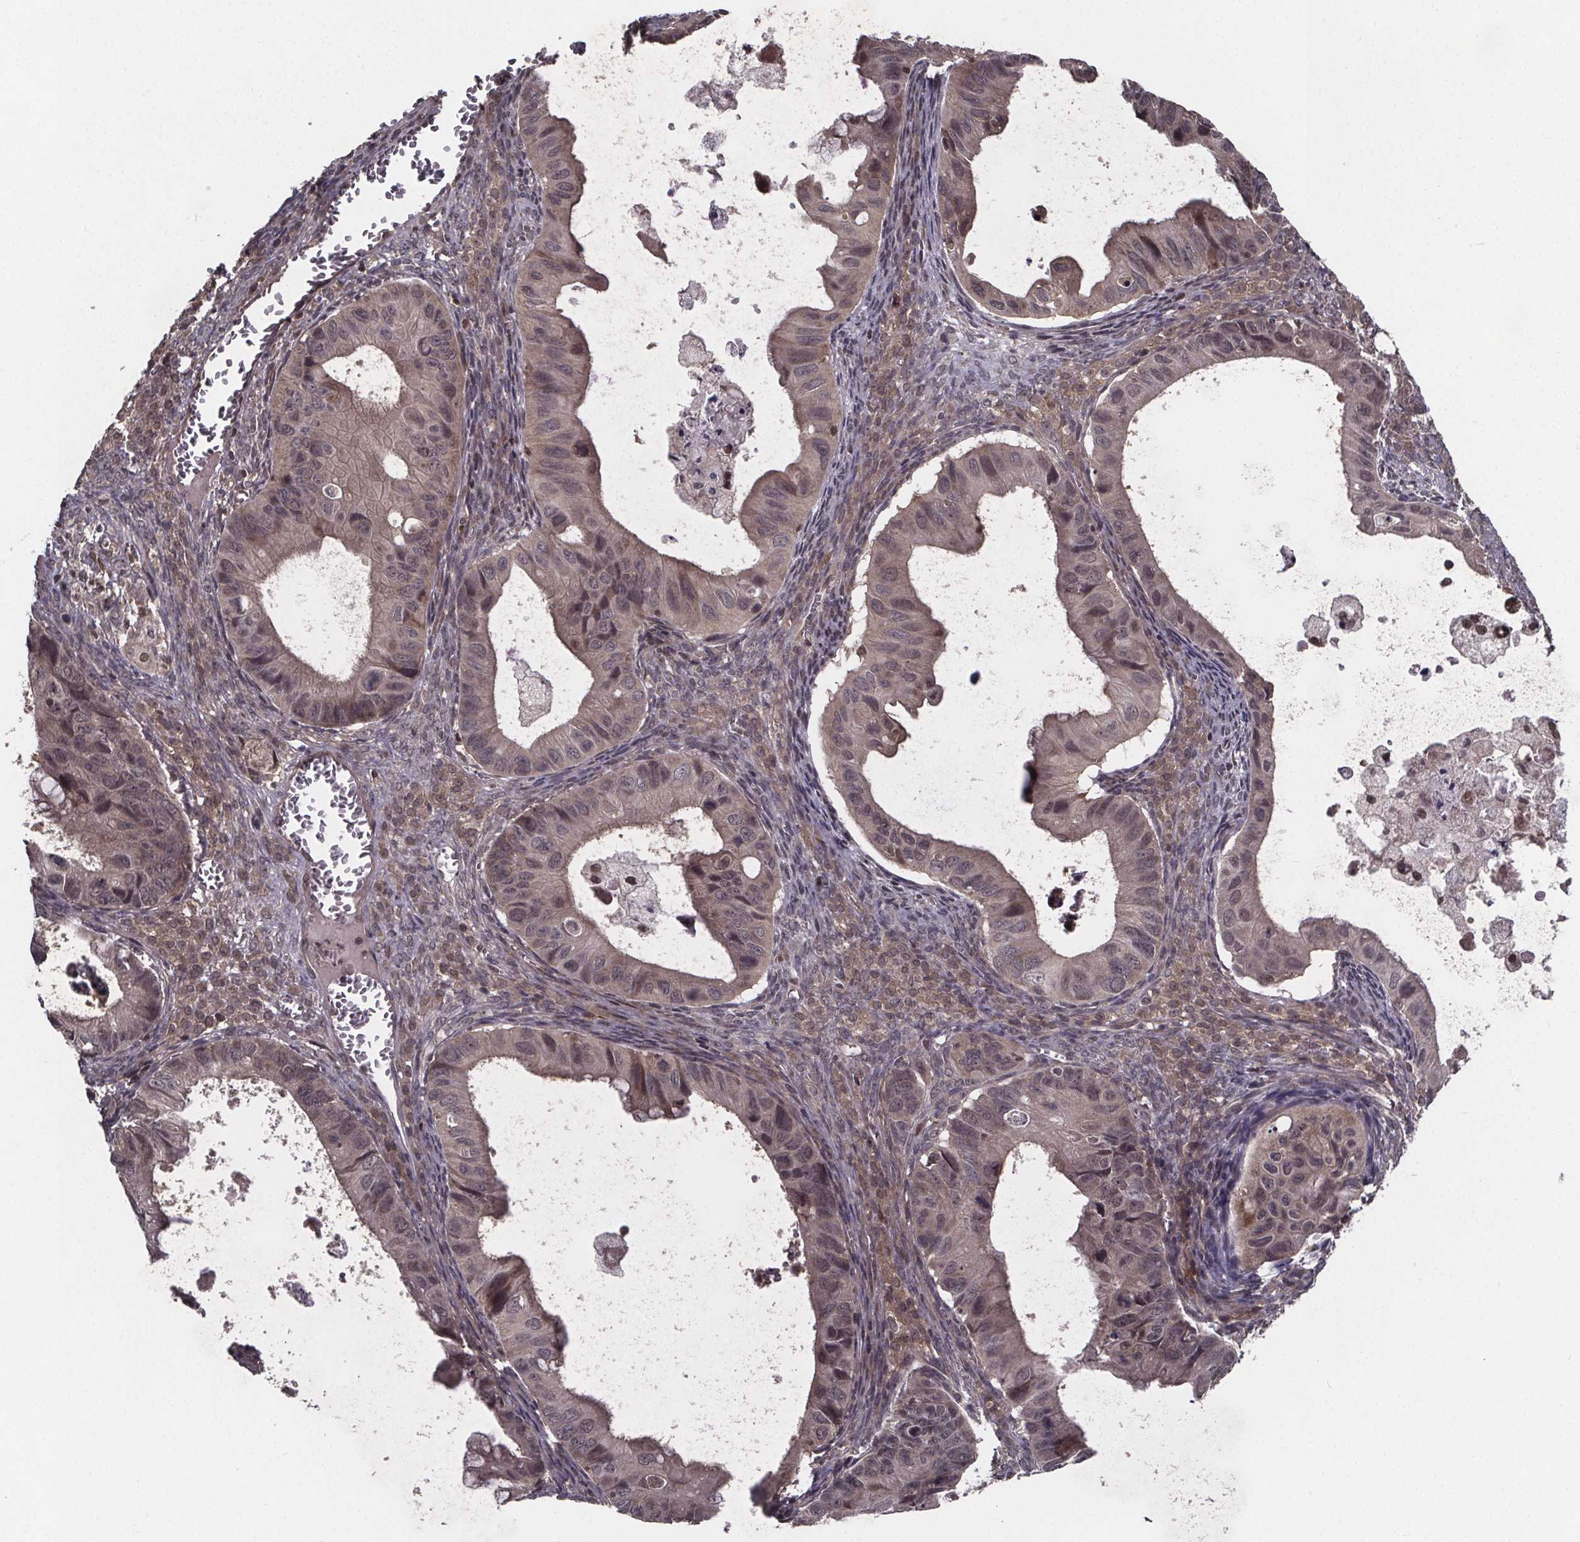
{"staining": {"intensity": "weak", "quantity": ">75%", "location": "cytoplasmic/membranous,nuclear"}, "tissue": "ovarian cancer", "cell_type": "Tumor cells", "image_type": "cancer", "snomed": [{"axis": "morphology", "description": "Cystadenocarcinoma, mucinous, NOS"}, {"axis": "topography", "description": "Ovary"}], "caption": "A brown stain highlights weak cytoplasmic/membranous and nuclear expression of a protein in human ovarian cancer (mucinous cystadenocarcinoma) tumor cells. (DAB (3,3'-diaminobenzidine) = brown stain, brightfield microscopy at high magnification).", "gene": "FN3KRP", "patient": {"sex": "female", "age": 64}}